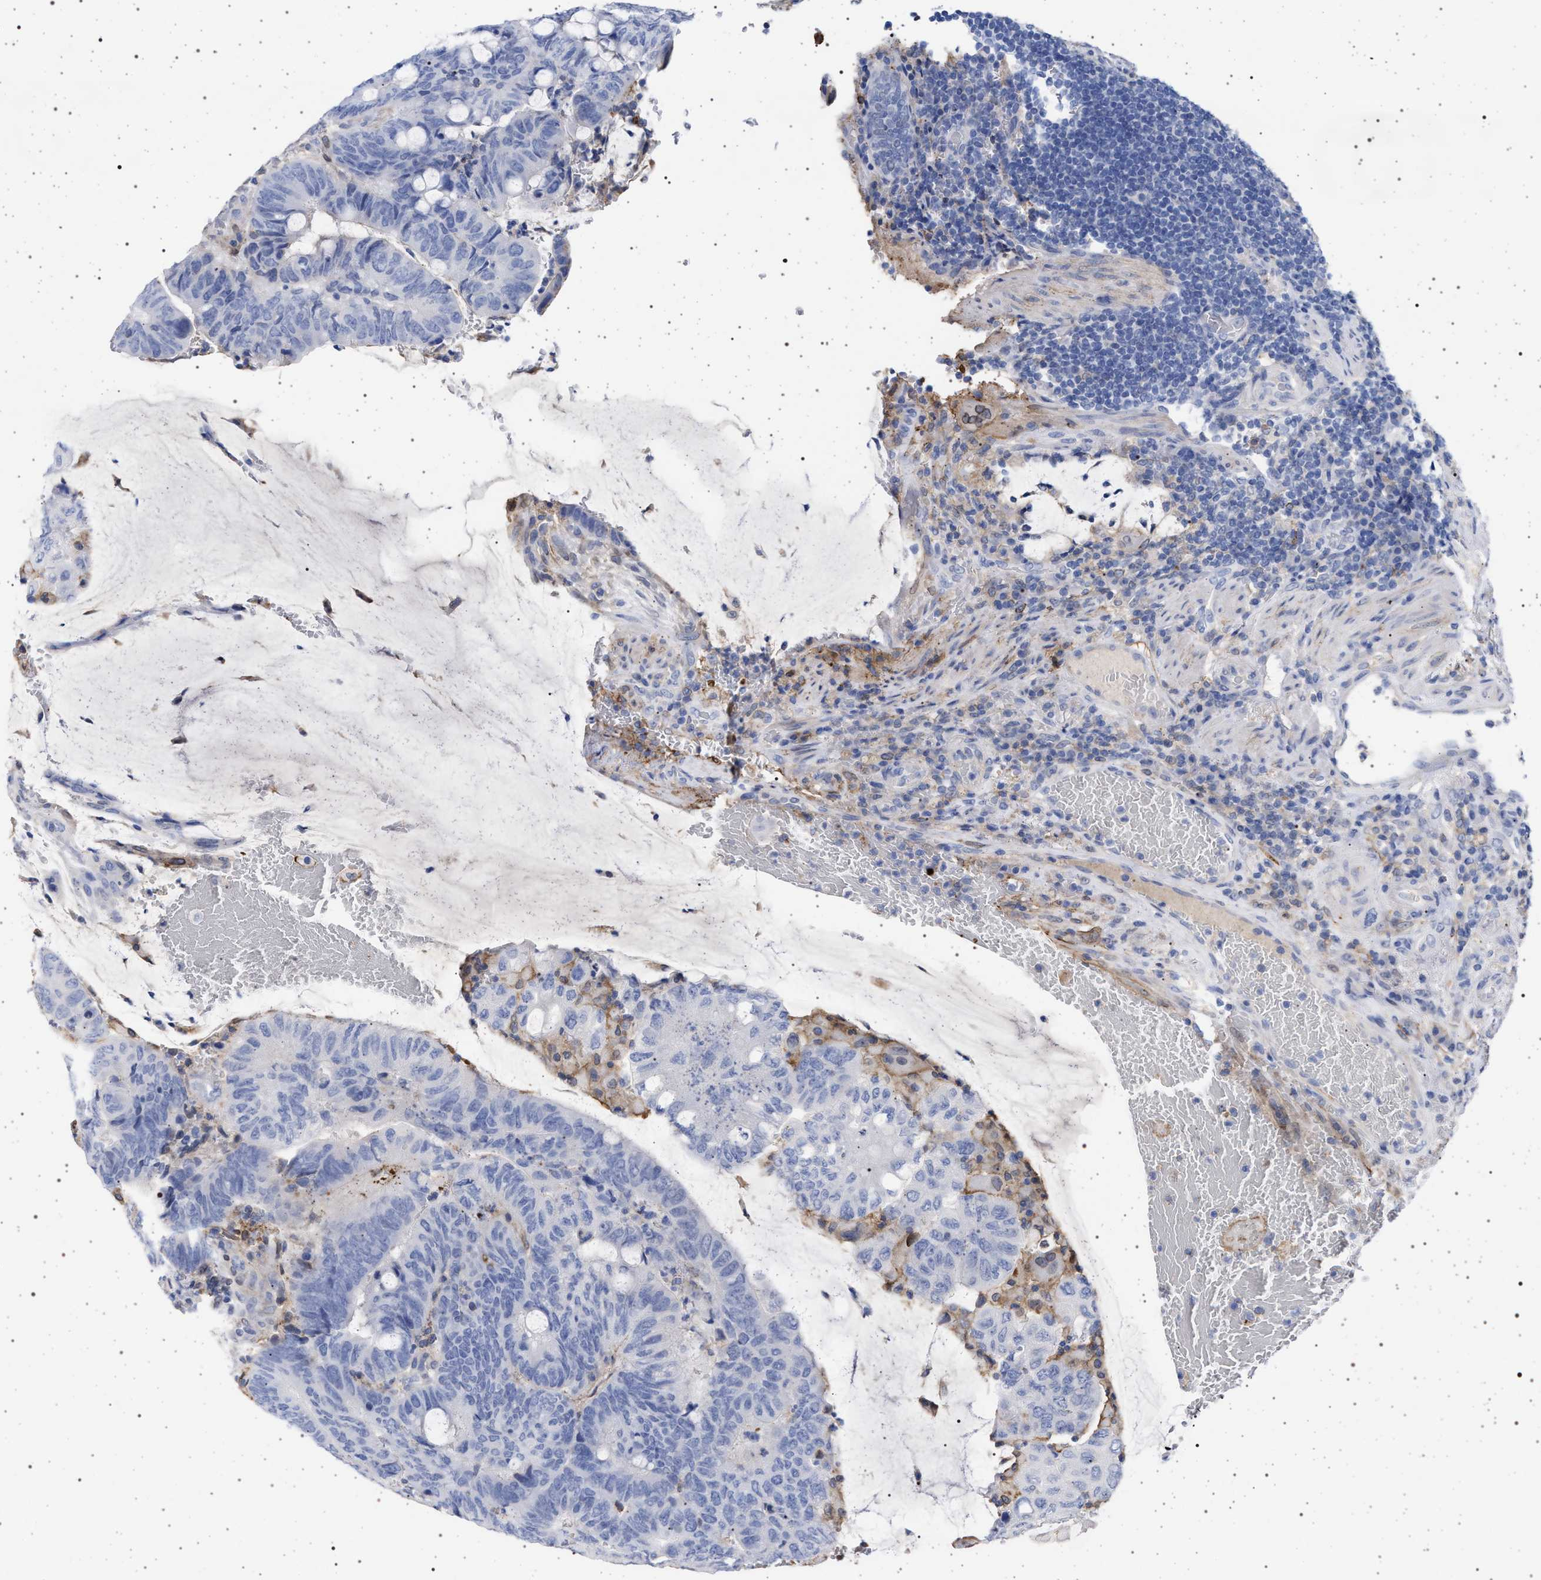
{"staining": {"intensity": "weak", "quantity": "<25%", "location": "cytoplasmic/membranous"}, "tissue": "colorectal cancer", "cell_type": "Tumor cells", "image_type": "cancer", "snomed": [{"axis": "morphology", "description": "Normal tissue, NOS"}, {"axis": "morphology", "description": "Adenocarcinoma, NOS"}, {"axis": "topography", "description": "Rectum"}, {"axis": "topography", "description": "Peripheral nerve tissue"}], "caption": "Immunohistochemistry (IHC) photomicrograph of colorectal cancer (adenocarcinoma) stained for a protein (brown), which shows no staining in tumor cells.", "gene": "PLG", "patient": {"sex": "male", "age": 92}}